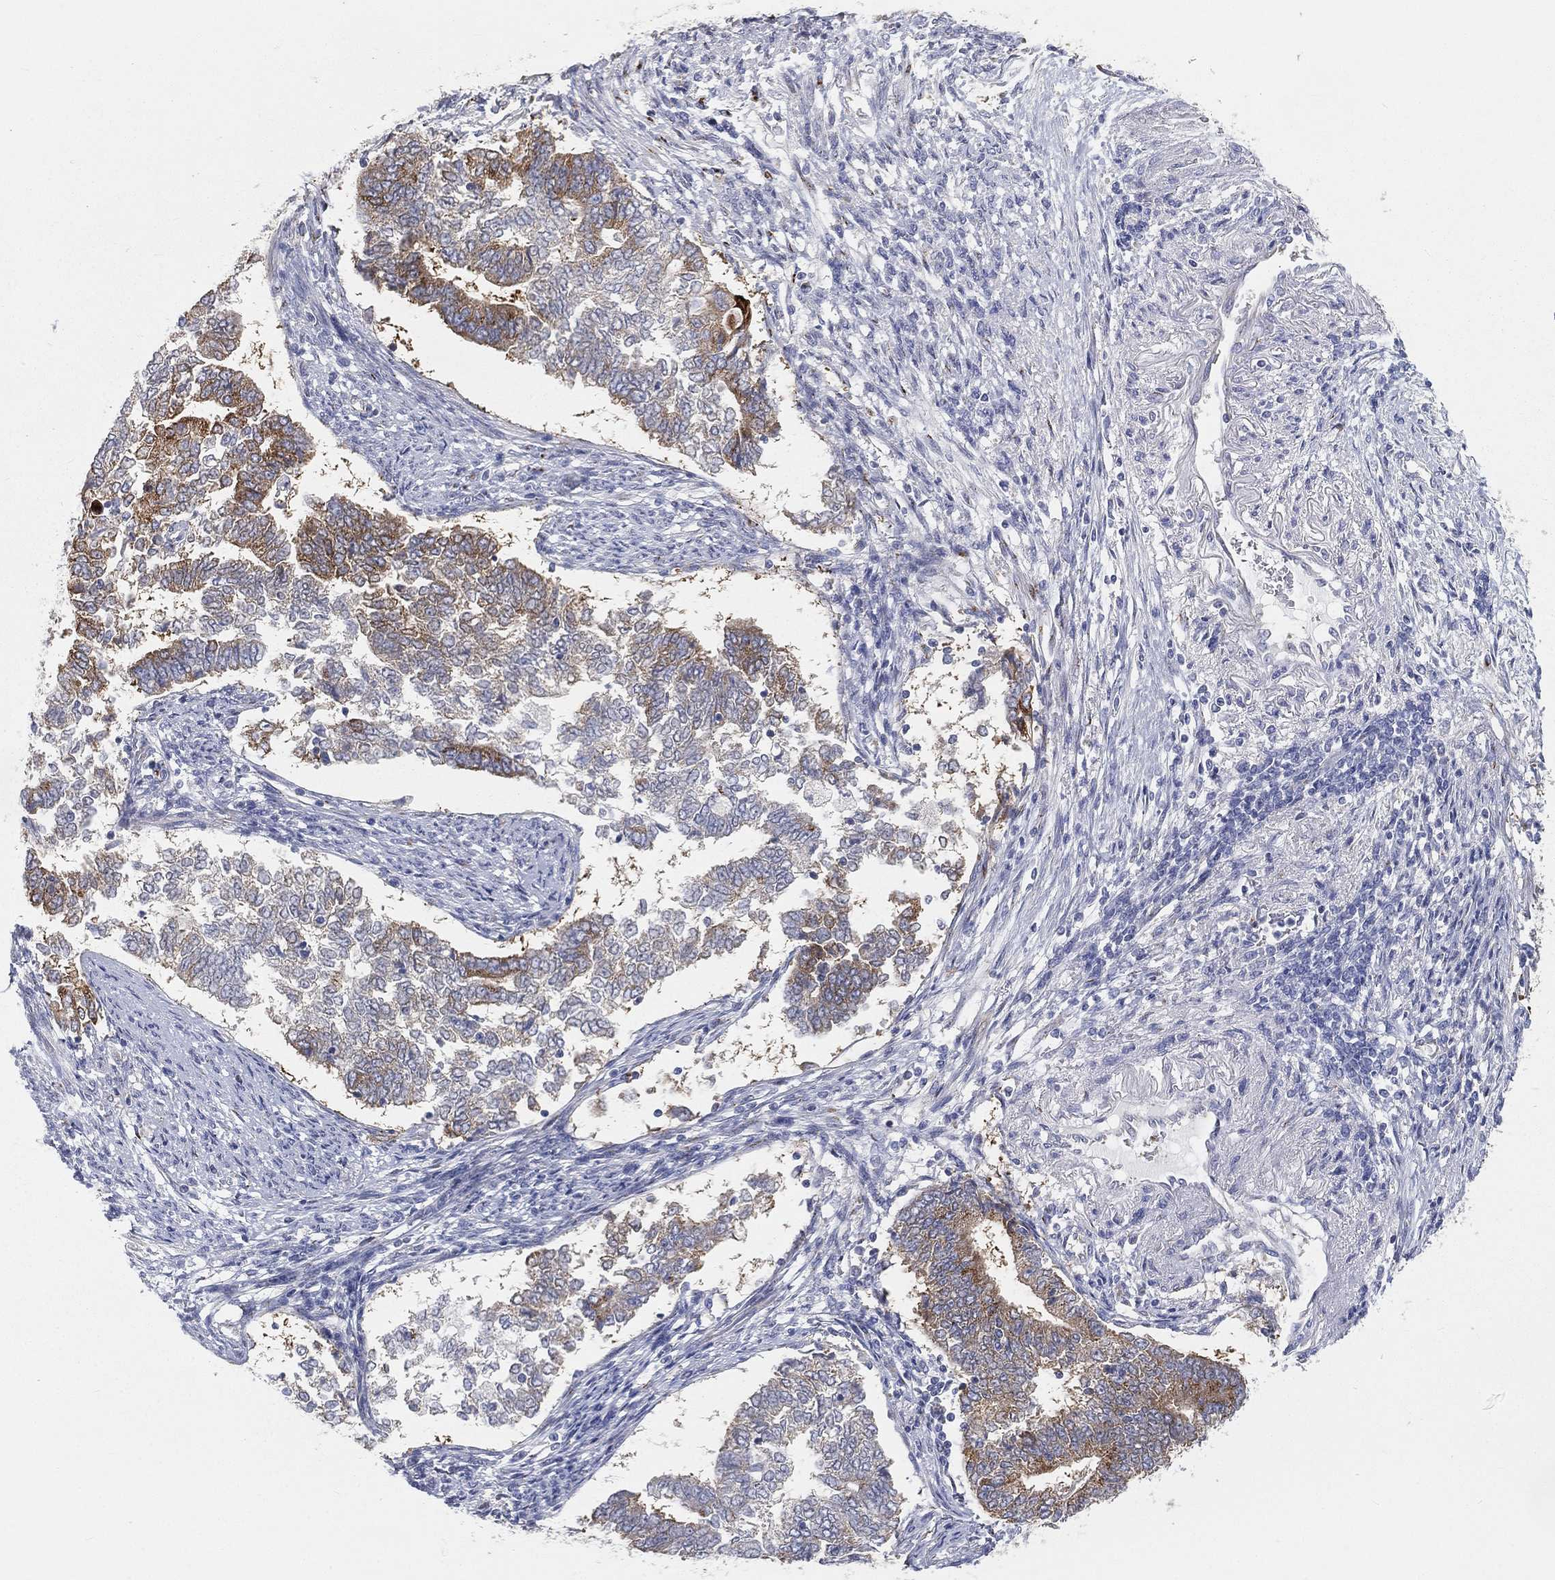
{"staining": {"intensity": "strong", "quantity": "25%-75%", "location": "cytoplasmic/membranous"}, "tissue": "endometrial cancer", "cell_type": "Tumor cells", "image_type": "cancer", "snomed": [{"axis": "morphology", "description": "Adenocarcinoma, NOS"}, {"axis": "topography", "description": "Endometrium"}], "caption": "Brown immunohistochemical staining in endometrial cancer (adenocarcinoma) shows strong cytoplasmic/membranous staining in approximately 25%-75% of tumor cells.", "gene": "TMEM25", "patient": {"sex": "female", "age": 65}}